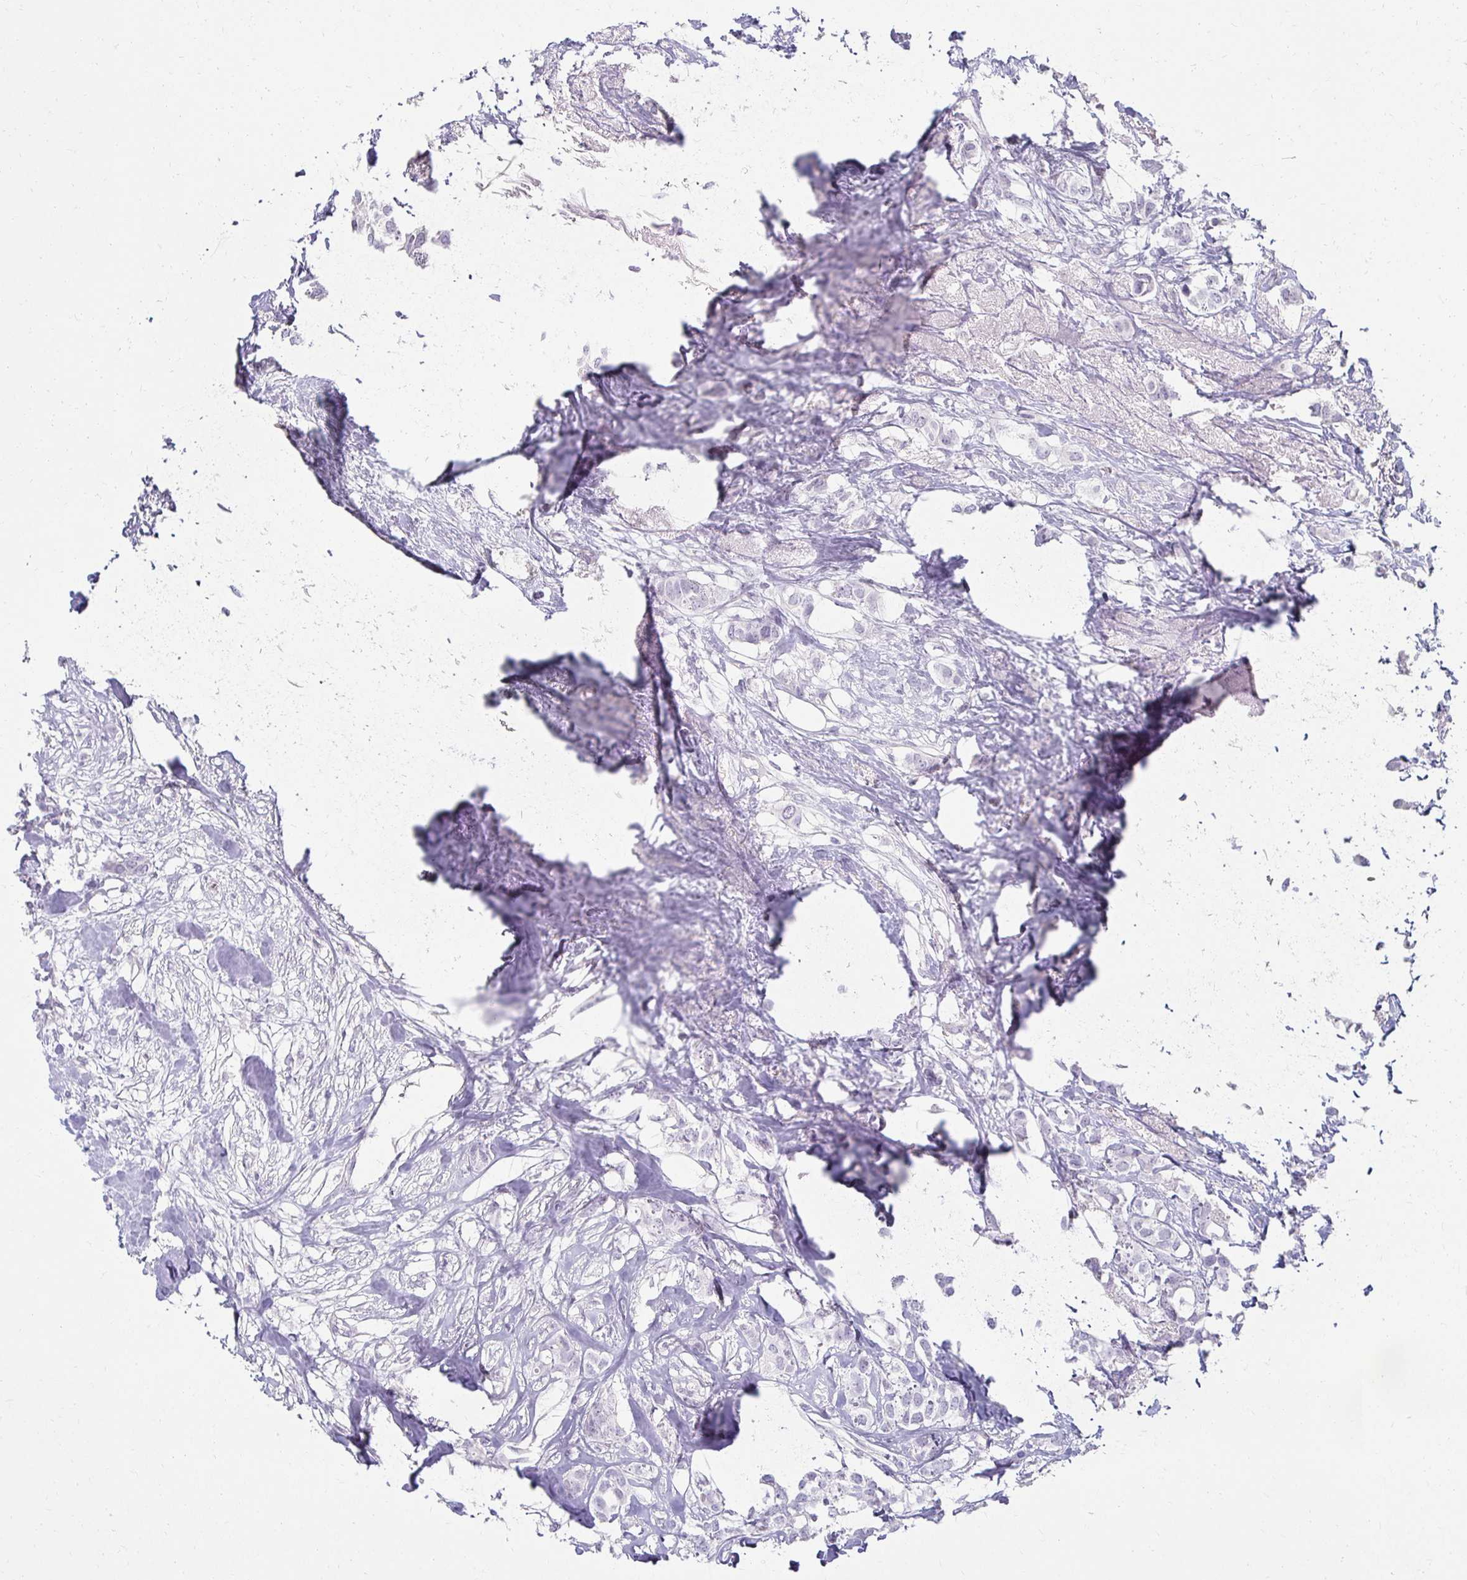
{"staining": {"intensity": "negative", "quantity": "none", "location": "none"}, "tissue": "breast cancer", "cell_type": "Tumor cells", "image_type": "cancer", "snomed": [{"axis": "morphology", "description": "Duct carcinoma"}, {"axis": "topography", "description": "Breast"}], "caption": "IHC of human breast cancer displays no expression in tumor cells.", "gene": "MORC4", "patient": {"sex": "female", "age": 62}}